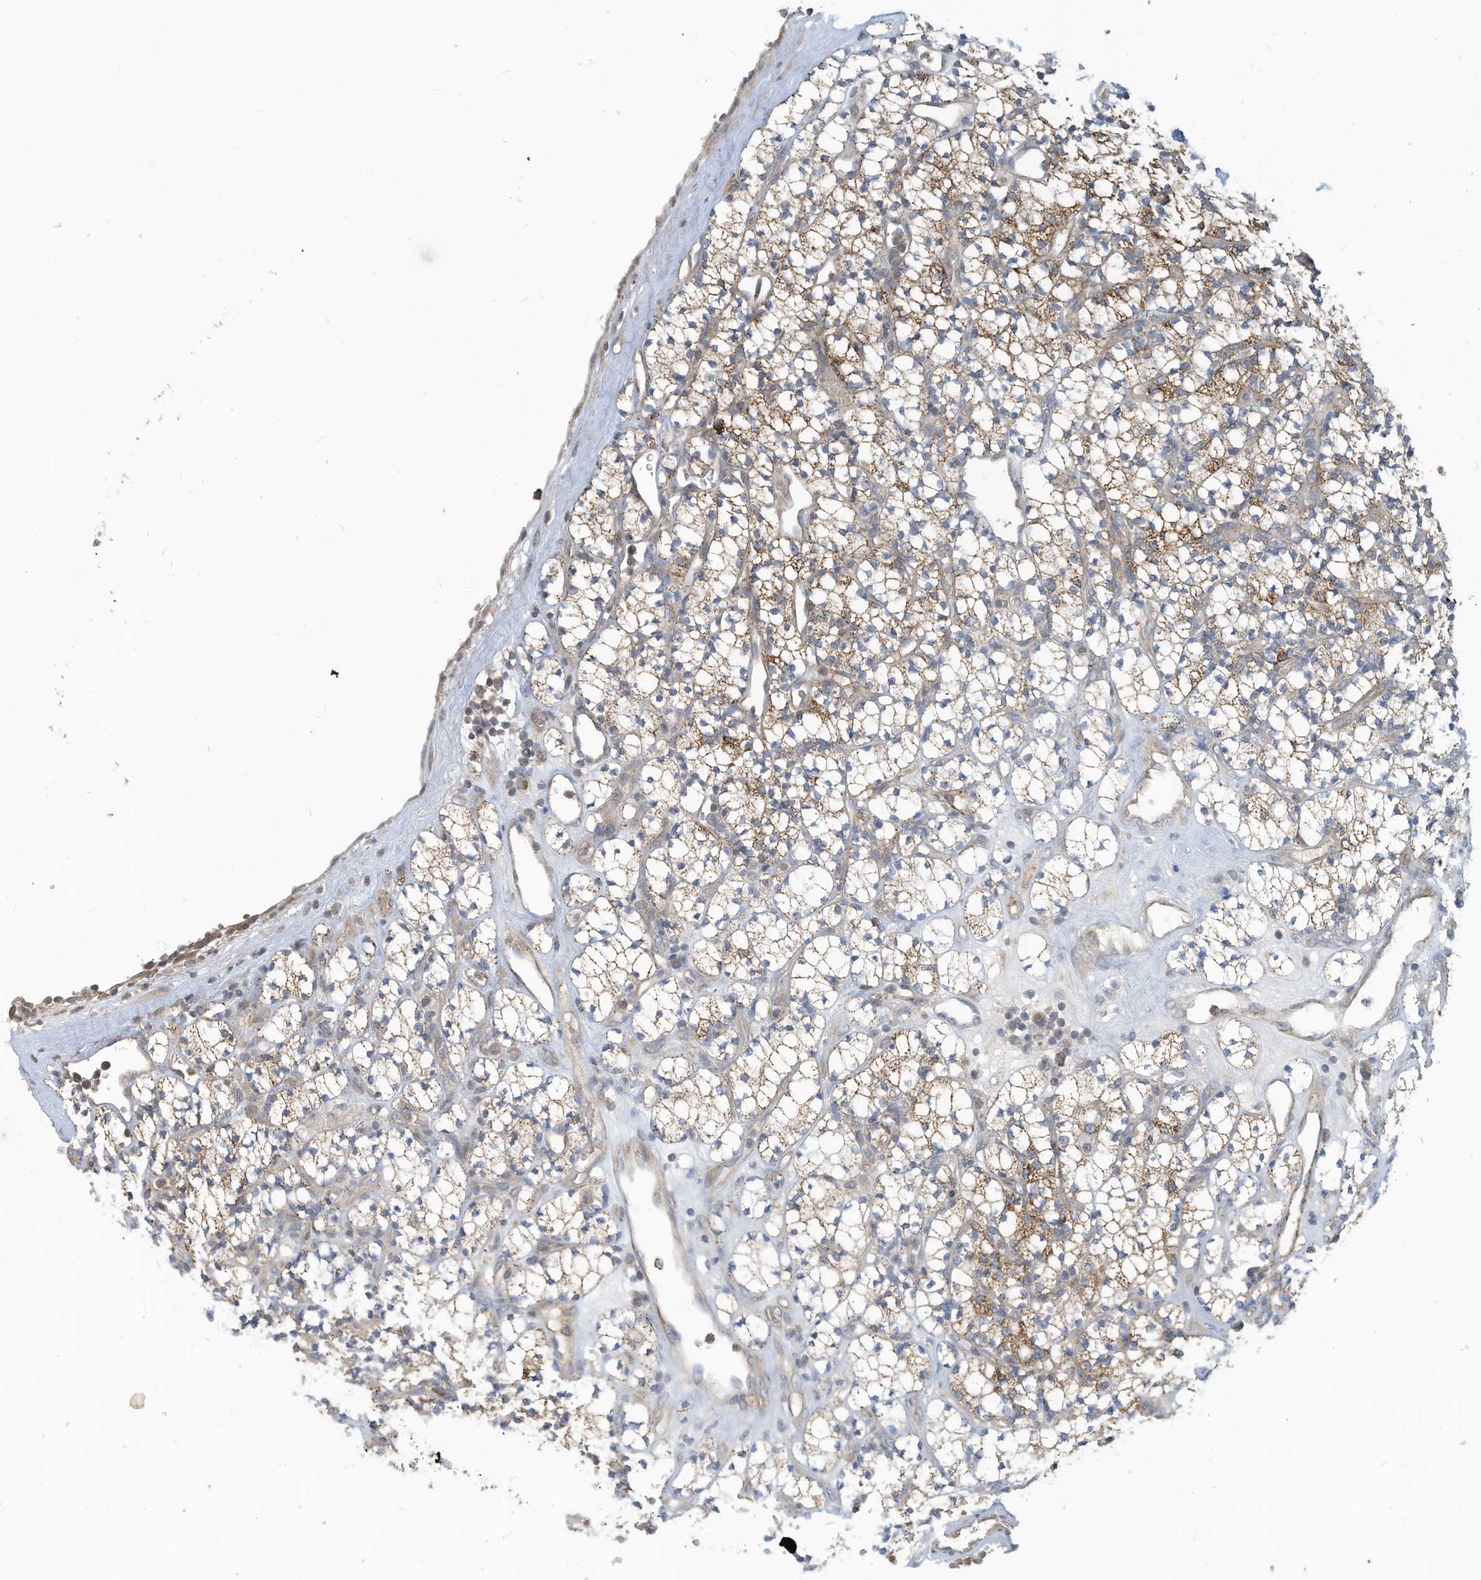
{"staining": {"intensity": "moderate", "quantity": "25%-75%", "location": "cytoplasmic/membranous"}, "tissue": "renal cancer", "cell_type": "Tumor cells", "image_type": "cancer", "snomed": [{"axis": "morphology", "description": "Adenocarcinoma, NOS"}, {"axis": "topography", "description": "Kidney"}], "caption": "Renal adenocarcinoma stained with immunohistochemistry exhibits moderate cytoplasmic/membranous staining in approximately 25%-75% of tumor cells. The staining was performed using DAB (3,3'-diaminobenzidine) to visualize the protein expression in brown, while the nuclei were stained in blue with hematoxylin (Magnification: 20x).", "gene": "SCGB1D2", "patient": {"sex": "male", "age": 77}}